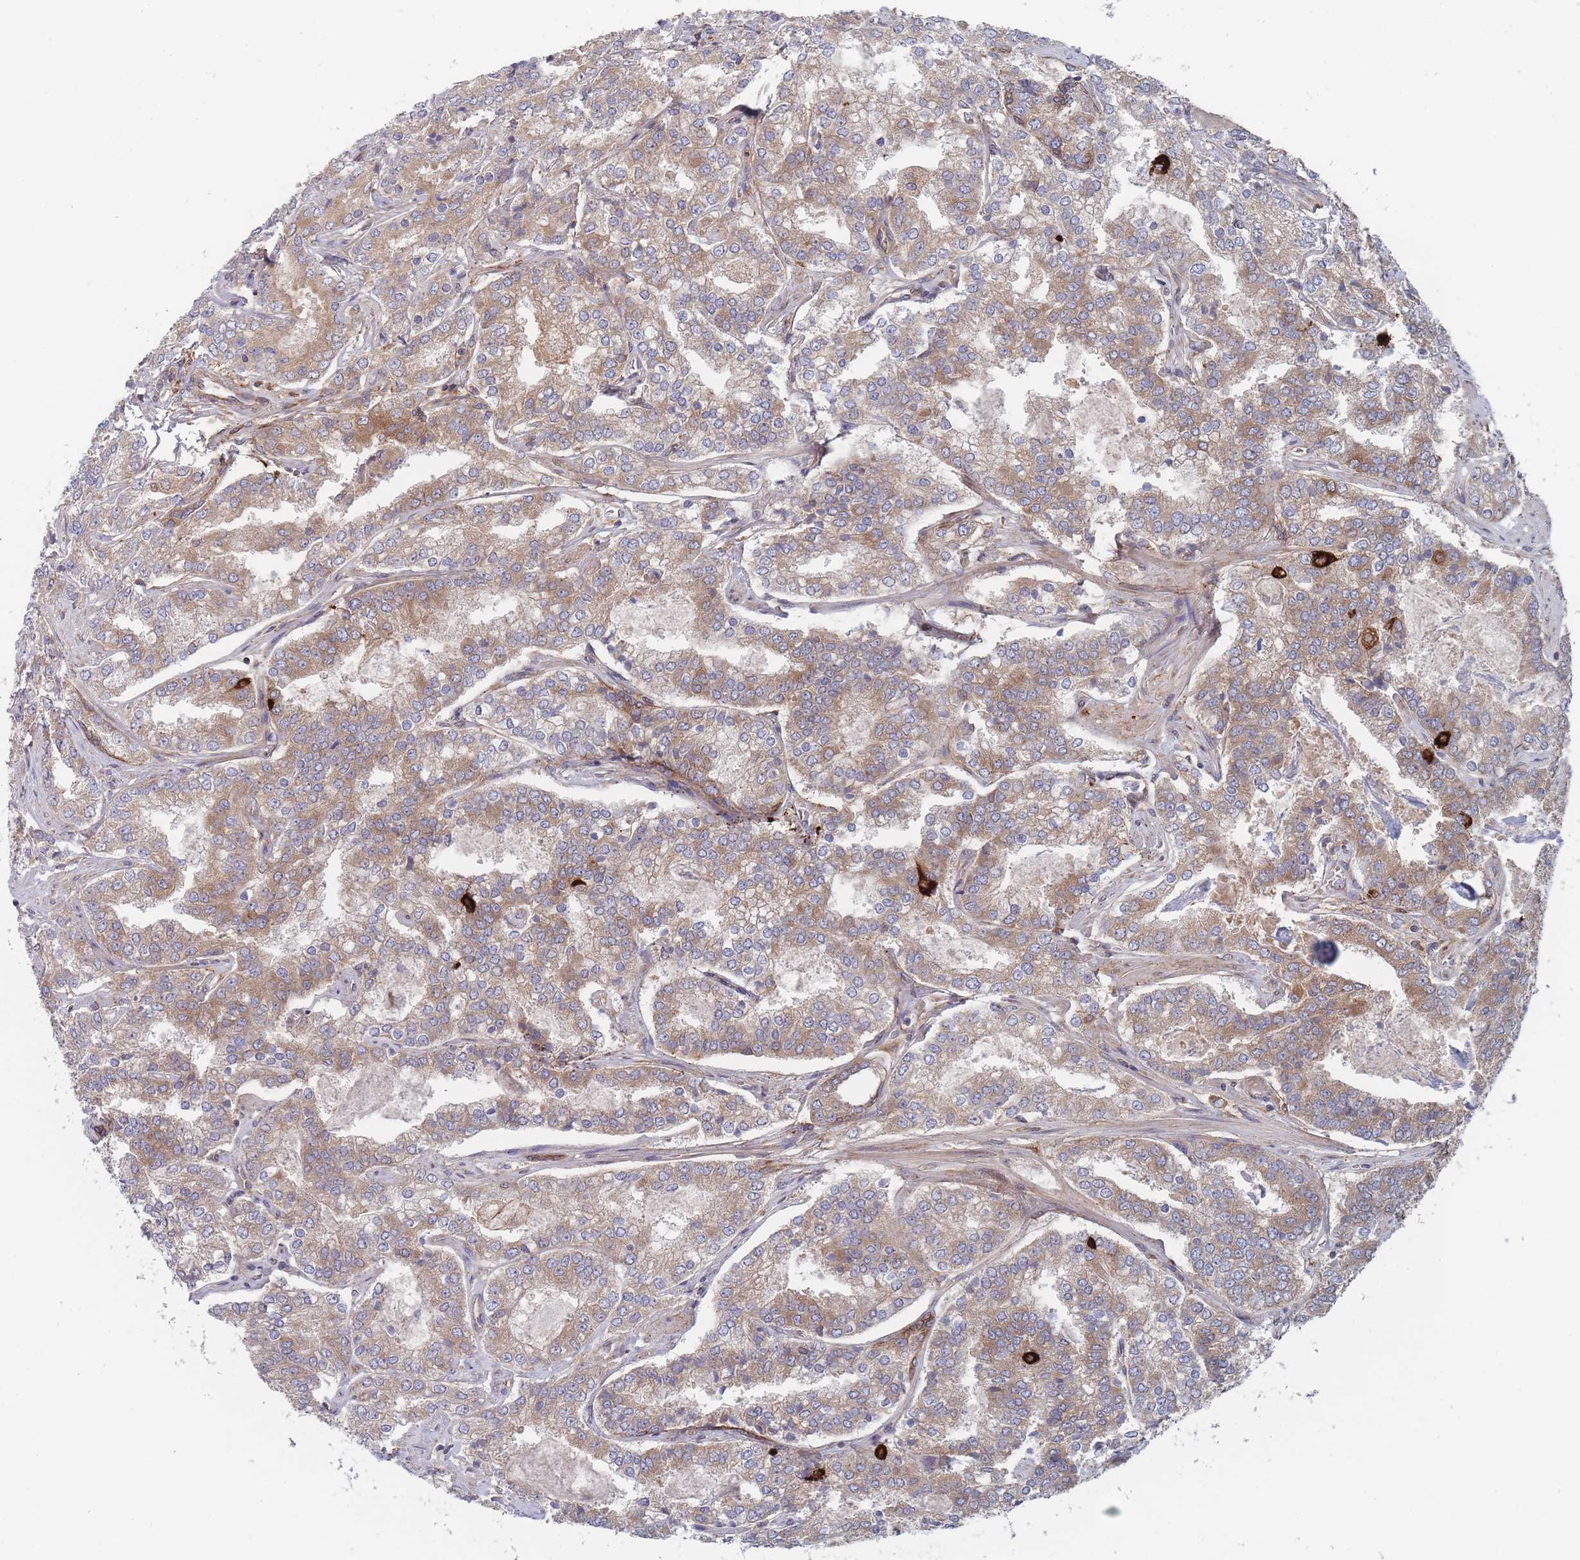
{"staining": {"intensity": "moderate", "quantity": ">75%", "location": "cytoplasmic/membranous"}, "tissue": "prostate cancer", "cell_type": "Tumor cells", "image_type": "cancer", "snomed": [{"axis": "morphology", "description": "Adenocarcinoma, High grade"}, {"axis": "topography", "description": "Prostate"}], "caption": "DAB immunohistochemical staining of prostate cancer (high-grade adenocarcinoma) reveals moderate cytoplasmic/membranous protein expression in approximately >75% of tumor cells.", "gene": "KDSR", "patient": {"sex": "male", "age": 63}}